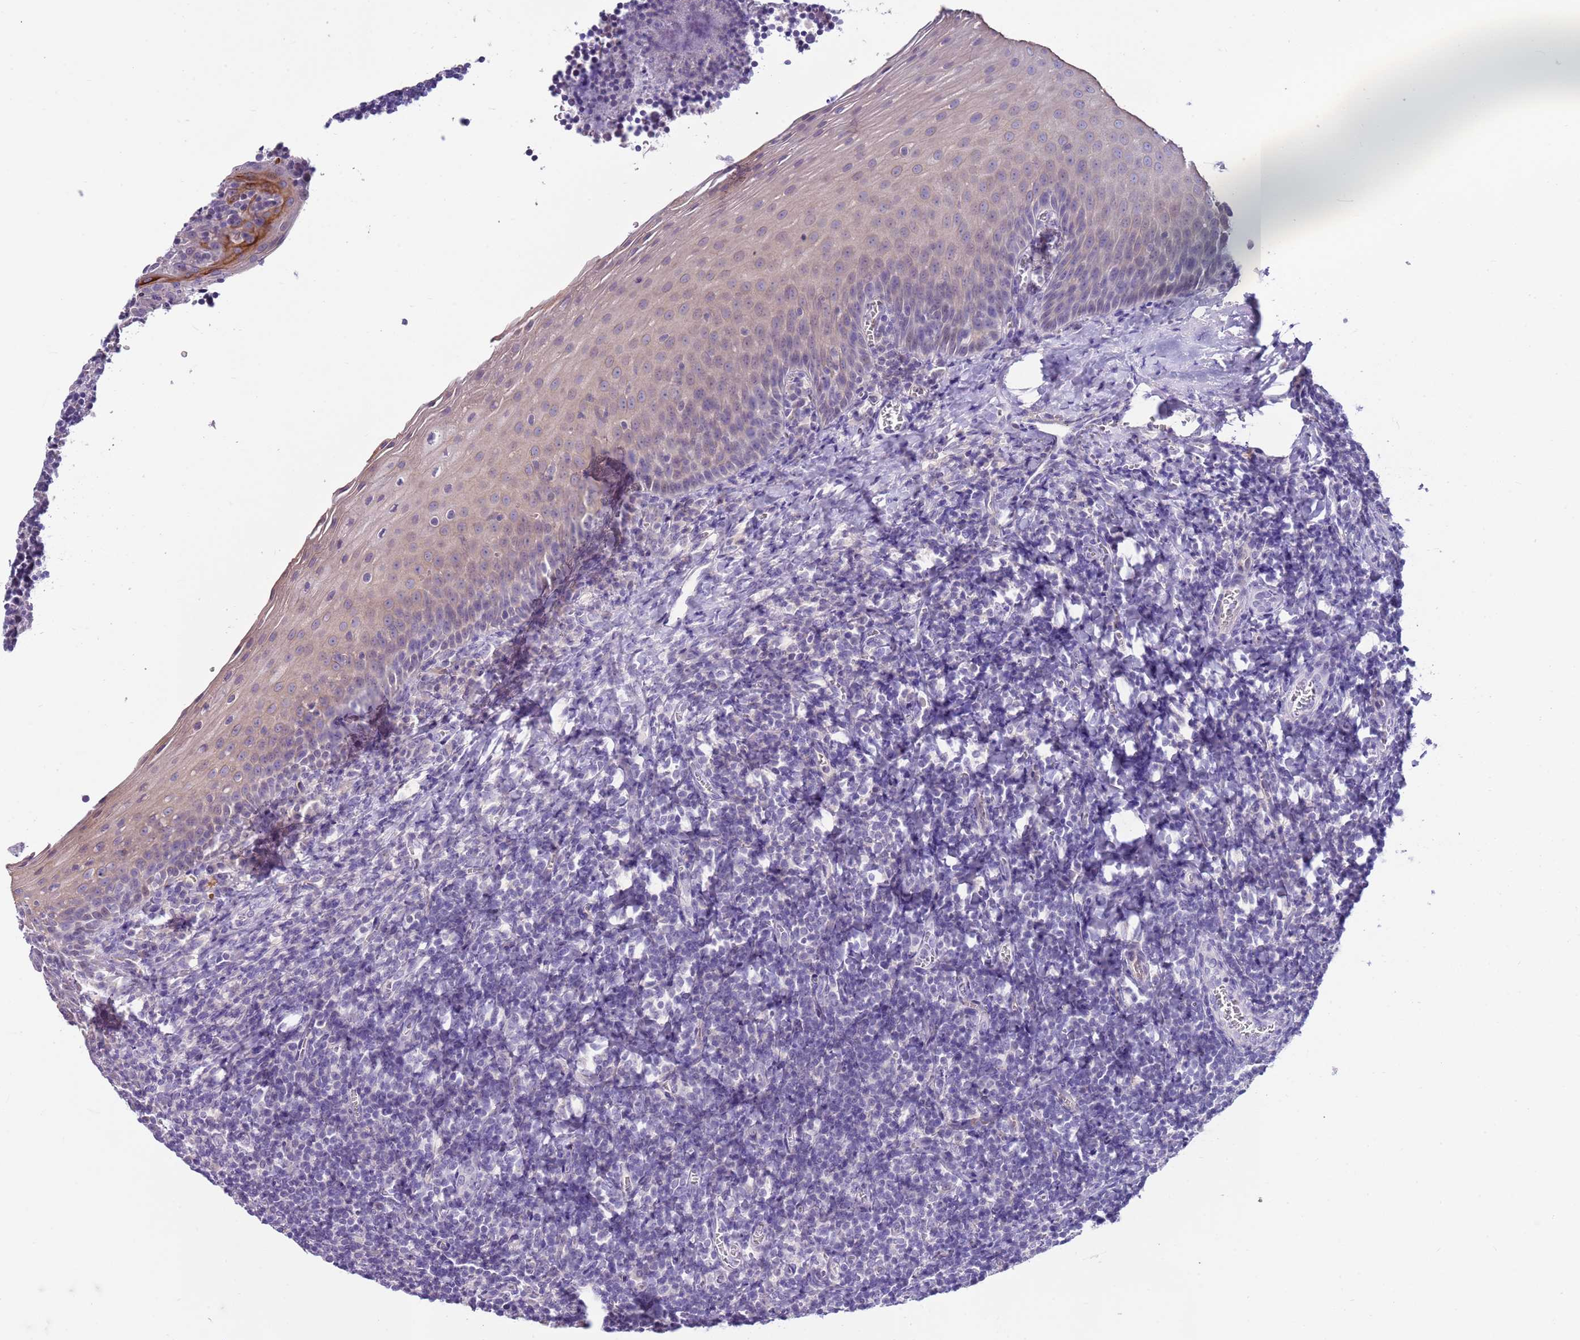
{"staining": {"intensity": "negative", "quantity": "none", "location": "none"}, "tissue": "tonsil", "cell_type": "Germinal center cells", "image_type": "normal", "snomed": [{"axis": "morphology", "description": "Normal tissue, NOS"}, {"axis": "topography", "description": "Tonsil"}], "caption": "IHC photomicrograph of normal tonsil: human tonsil stained with DAB (3,3'-diaminobenzidine) displays no significant protein positivity in germinal center cells. (DAB (3,3'-diaminobenzidine) IHC, high magnification).", "gene": "BRMS1L", "patient": {"sex": "male", "age": 27}}